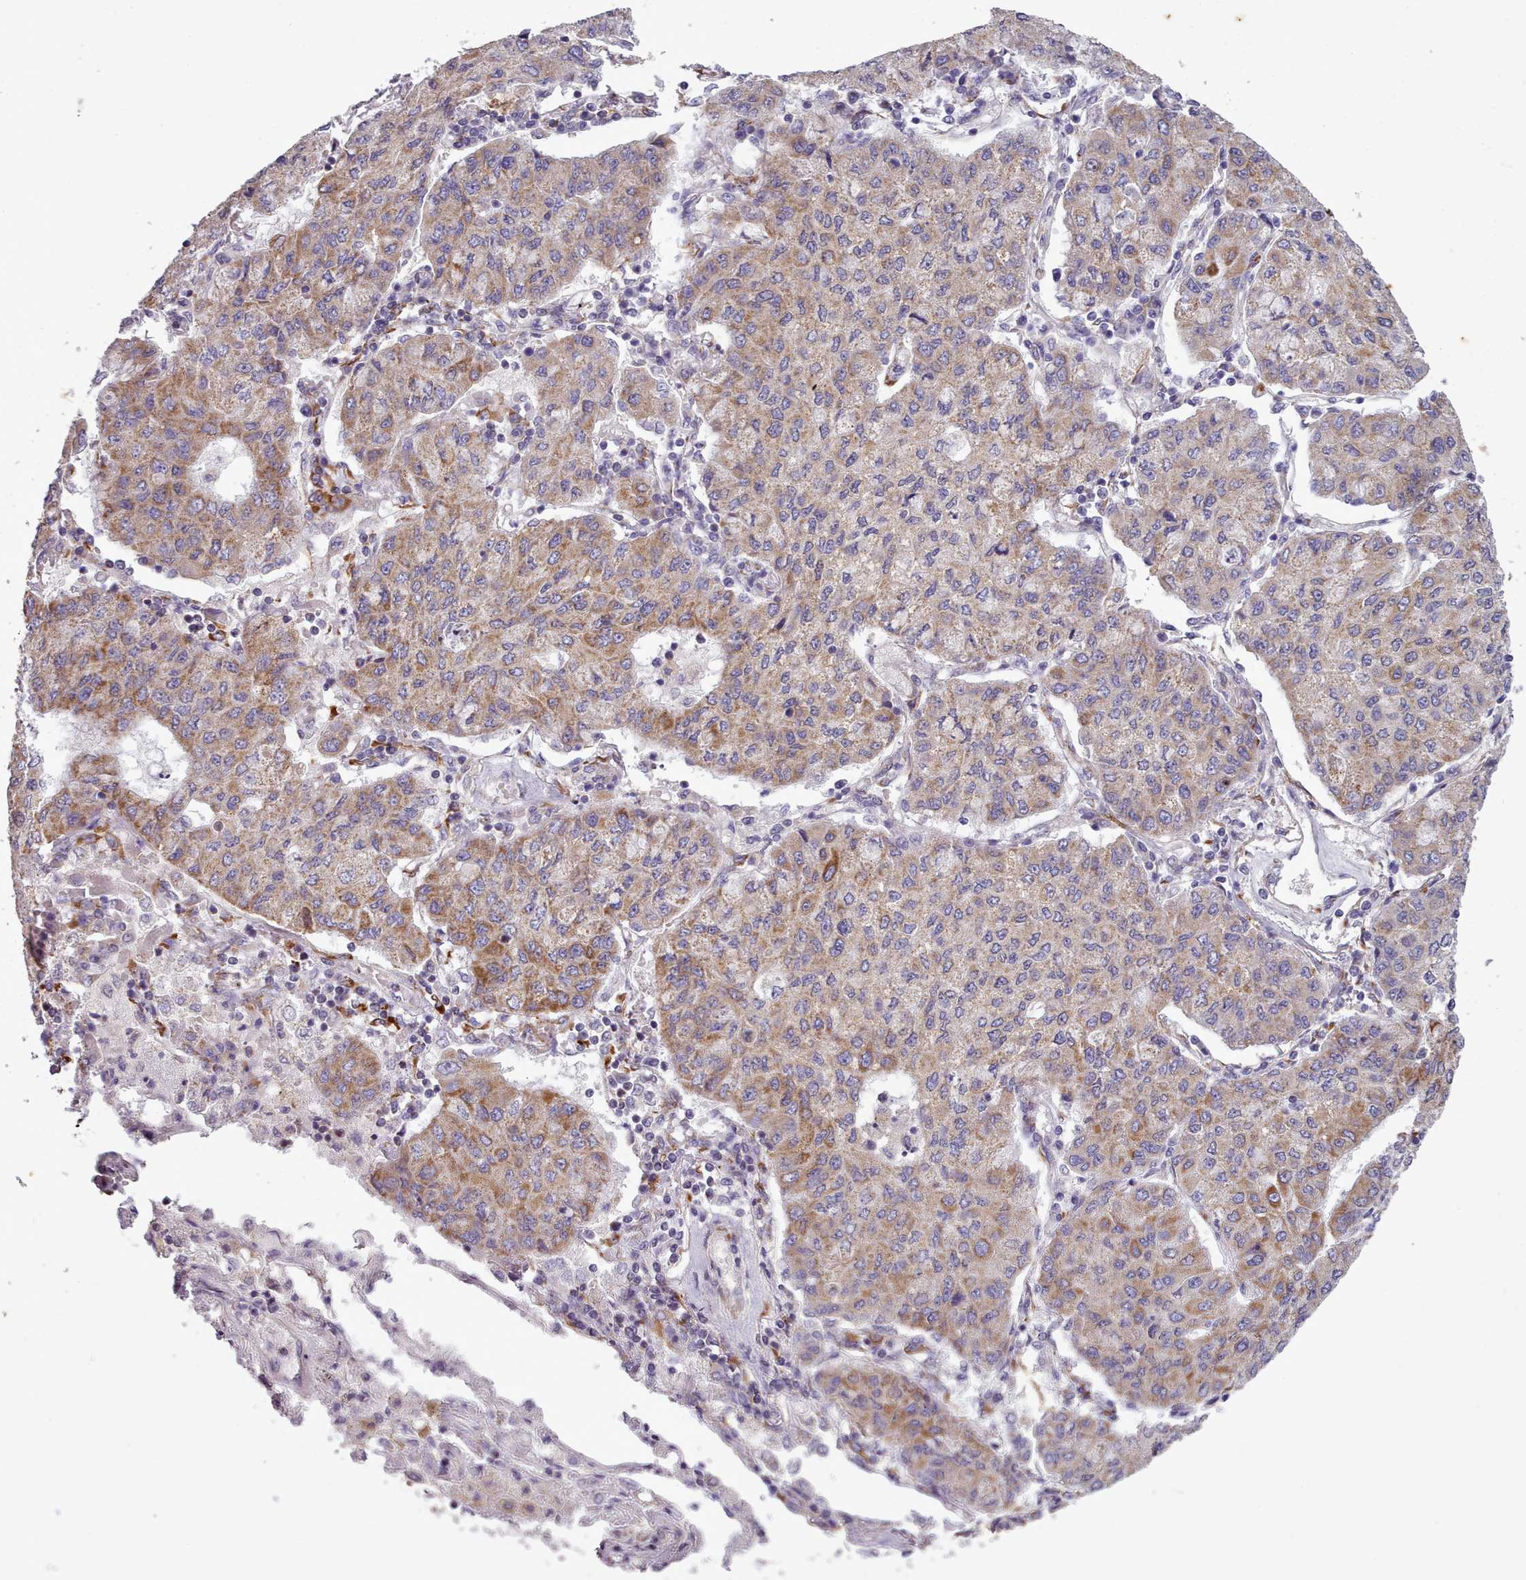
{"staining": {"intensity": "weak", "quantity": "25%-75%", "location": "cytoplasmic/membranous"}, "tissue": "lung cancer", "cell_type": "Tumor cells", "image_type": "cancer", "snomed": [{"axis": "morphology", "description": "Squamous cell carcinoma, NOS"}, {"axis": "topography", "description": "Lung"}], "caption": "Squamous cell carcinoma (lung) stained with a brown dye displays weak cytoplasmic/membranous positive staining in approximately 25%-75% of tumor cells.", "gene": "FKBP10", "patient": {"sex": "male", "age": 74}}